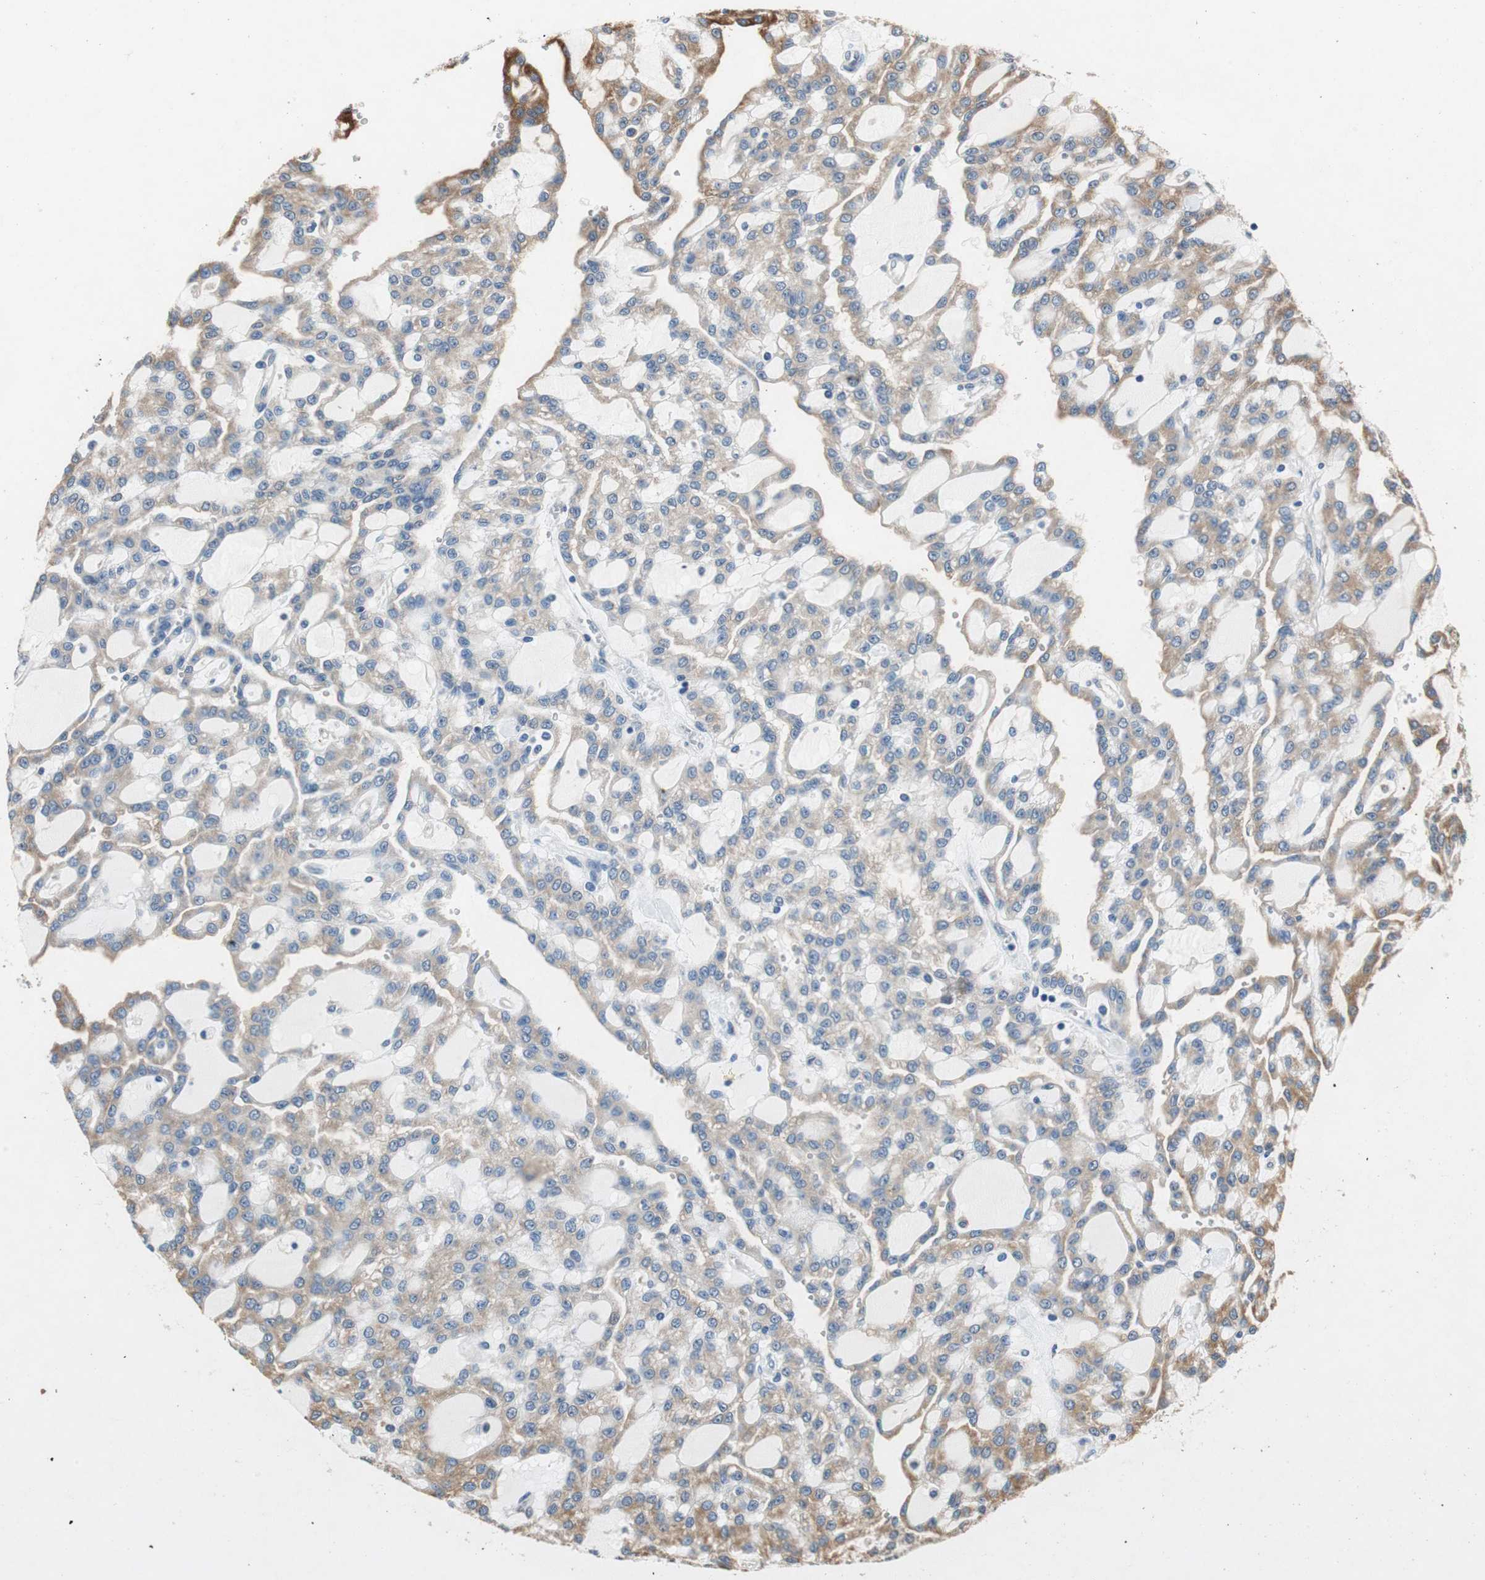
{"staining": {"intensity": "weak", "quantity": ">75%", "location": "cytoplasmic/membranous"}, "tissue": "renal cancer", "cell_type": "Tumor cells", "image_type": "cancer", "snomed": [{"axis": "morphology", "description": "Adenocarcinoma, NOS"}, {"axis": "topography", "description": "Kidney"}], "caption": "Immunohistochemical staining of human renal cancer (adenocarcinoma) reveals low levels of weak cytoplasmic/membranous protein positivity in approximately >75% of tumor cells.", "gene": "RPL35", "patient": {"sex": "male", "age": 63}}